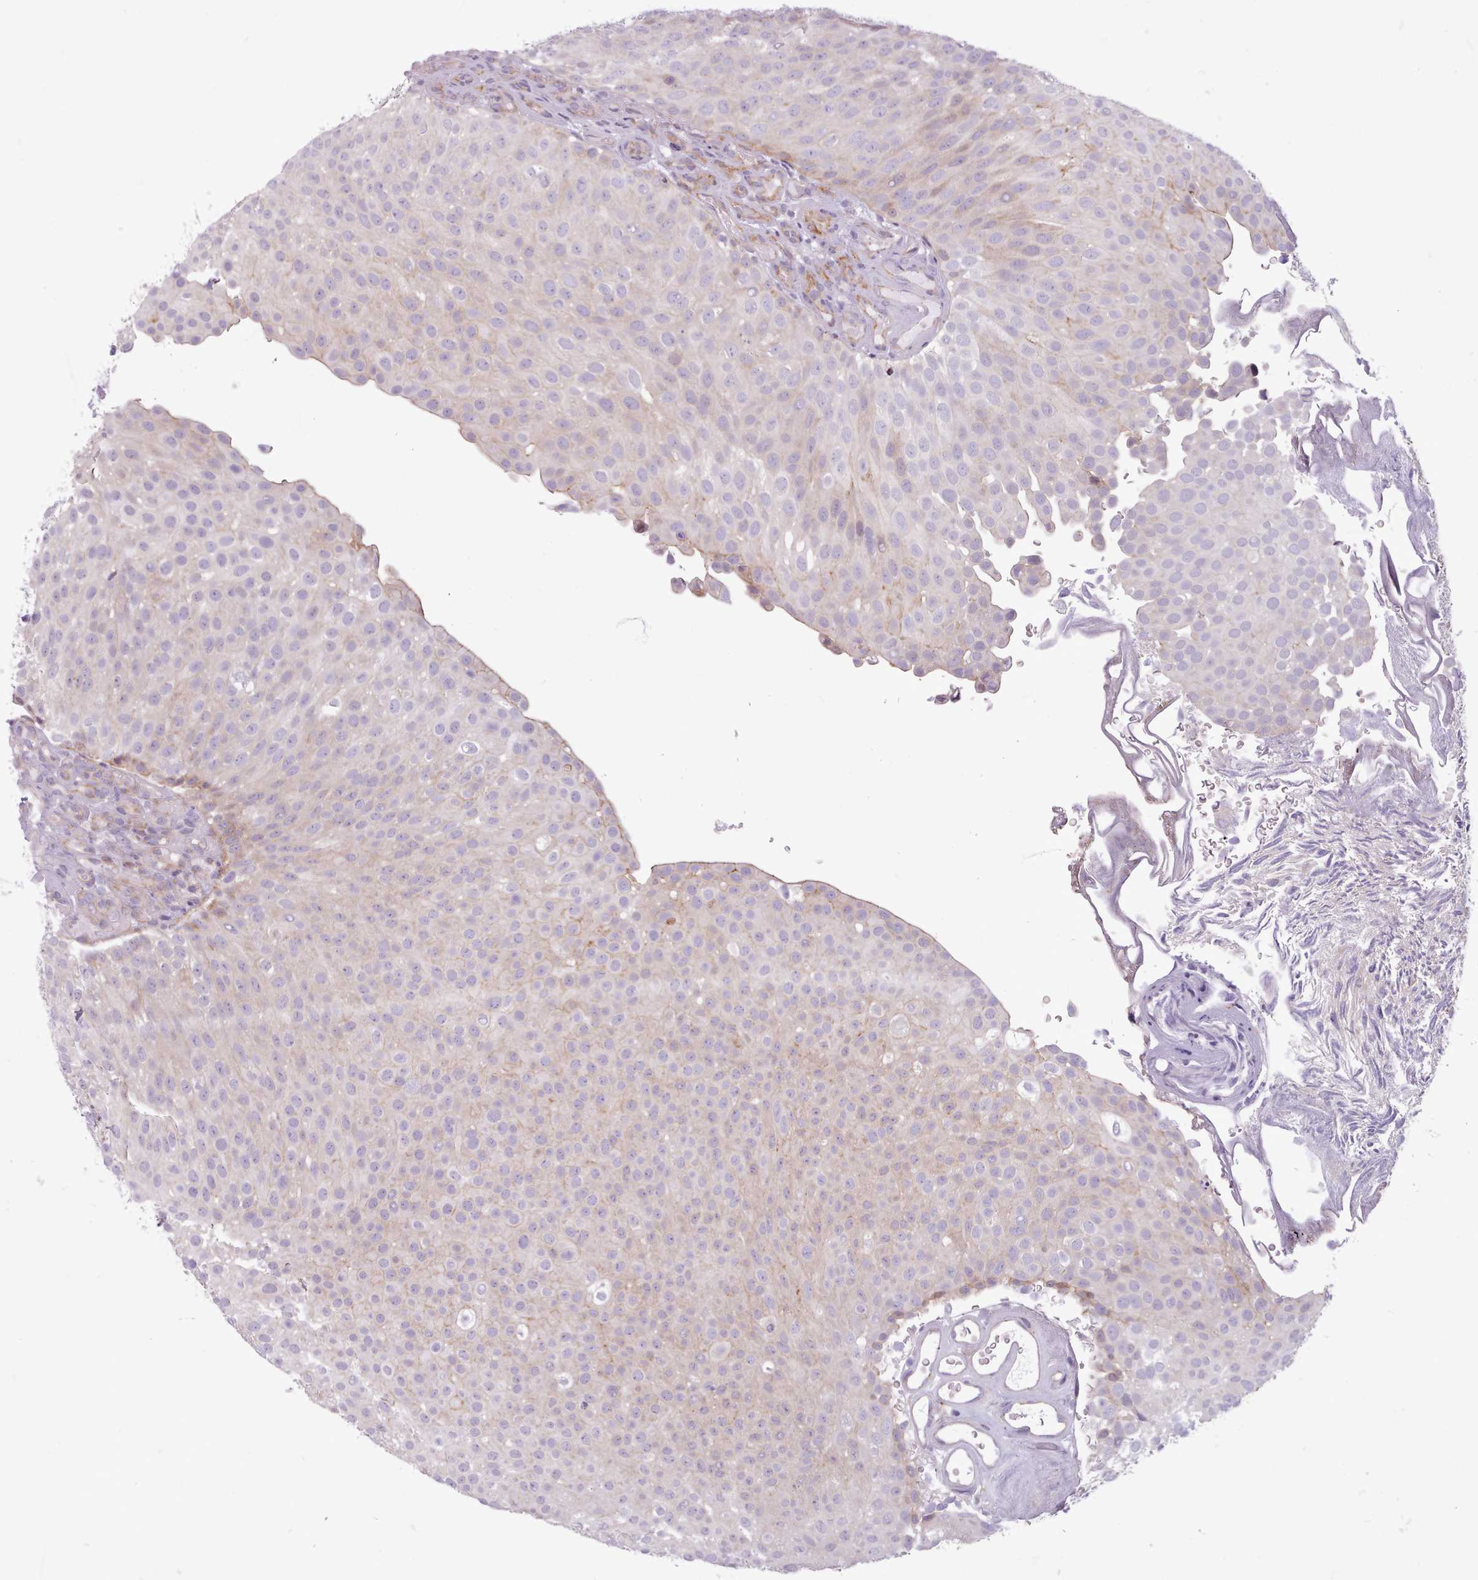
{"staining": {"intensity": "weak", "quantity": "25%-75%", "location": "cytoplasmic/membranous"}, "tissue": "urothelial cancer", "cell_type": "Tumor cells", "image_type": "cancer", "snomed": [{"axis": "morphology", "description": "Urothelial carcinoma, Low grade"}, {"axis": "topography", "description": "Urinary bladder"}], "caption": "Immunohistochemical staining of human low-grade urothelial carcinoma reveals low levels of weak cytoplasmic/membranous protein expression in about 25%-75% of tumor cells.", "gene": "SLURP1", "patient": {"sex": "male", "age": 78}}